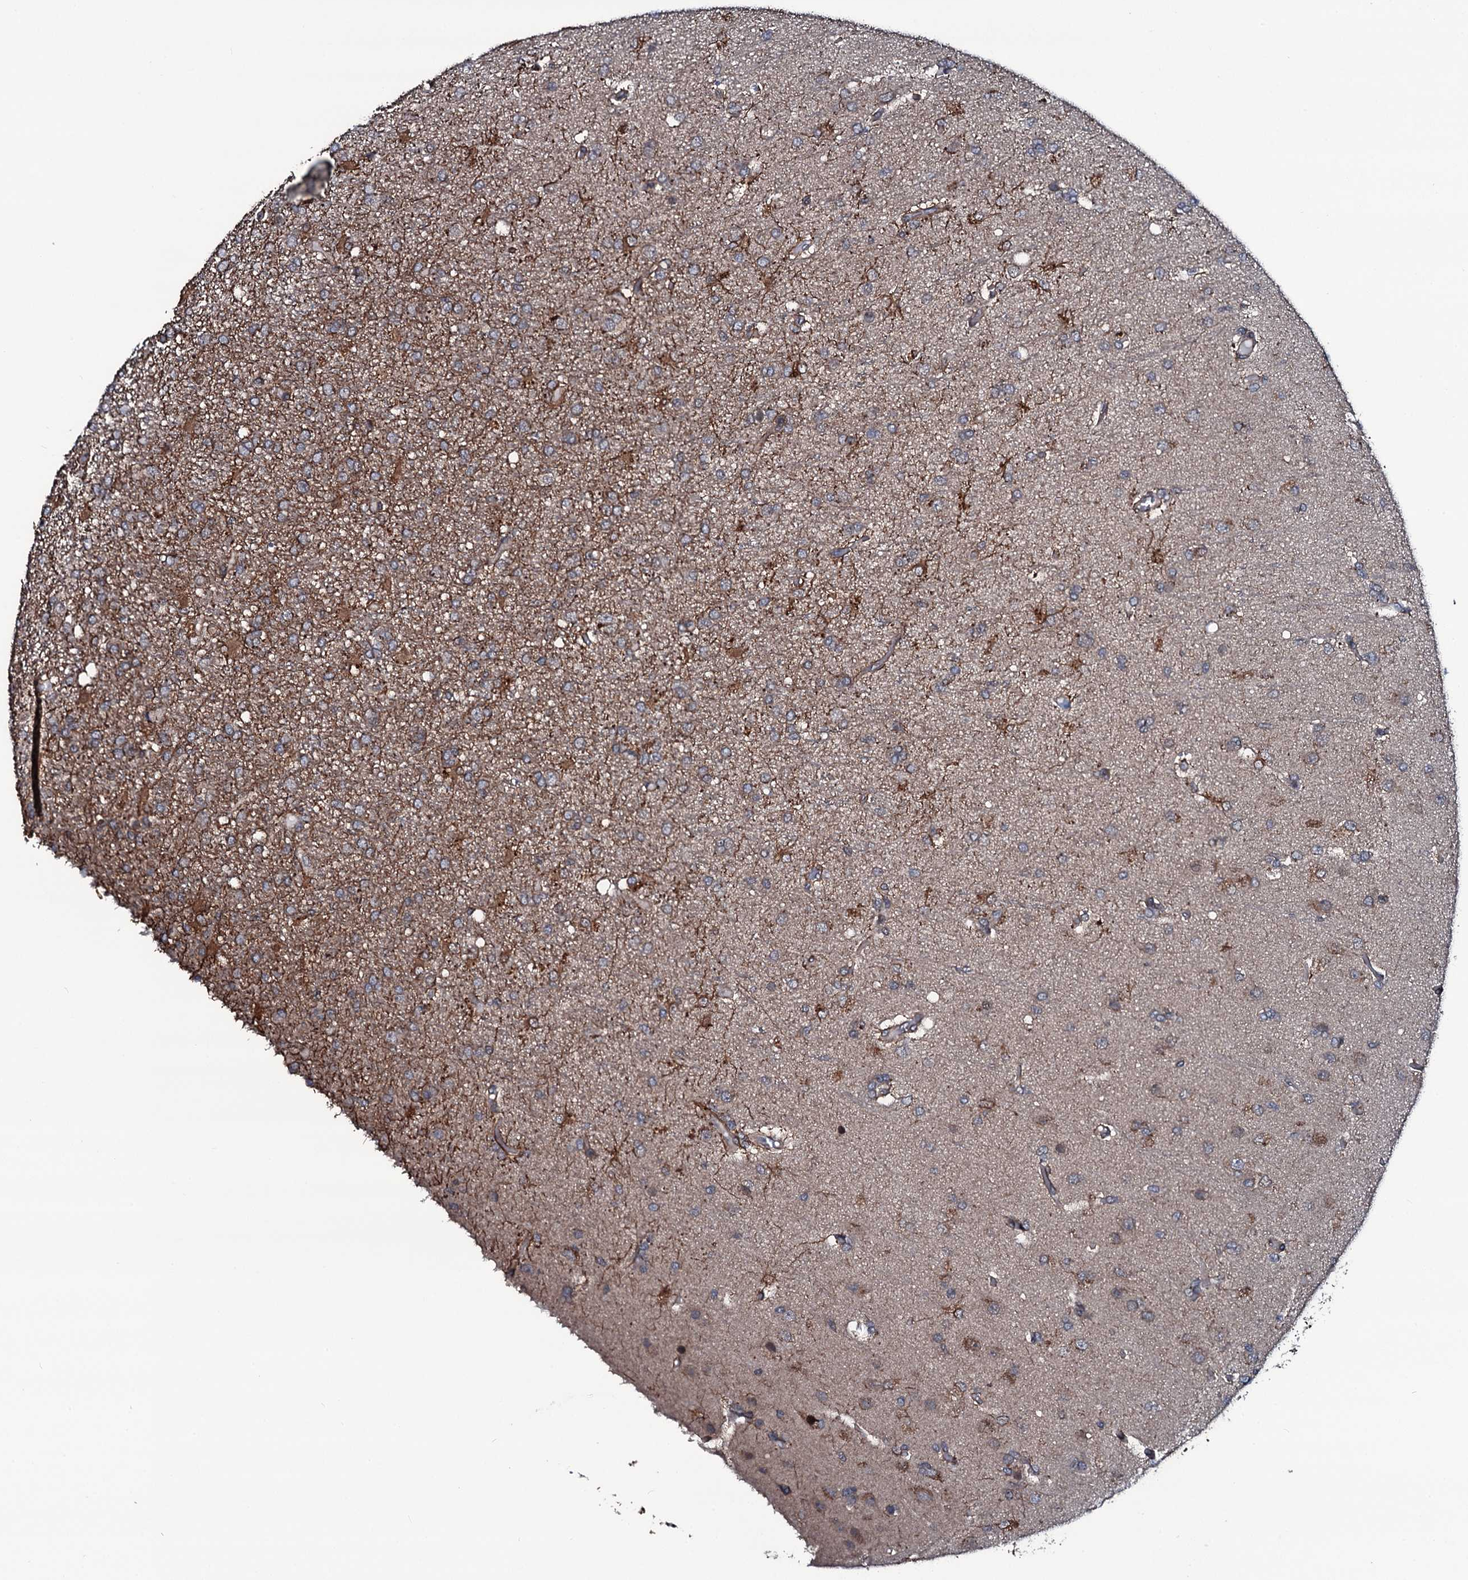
{"staining": {"intensity": "weak", "quantity": ">75%", "location": "cytoplasmic/membranous"}, "tissue": "glioma", "cell_type": "Tumor cells", "image_type": "cancer", "snomed": [{"axis": "morphology", "description": "Glioma, malignant, High grade"}, {"axis": "topography", "description": "Brain"}], "caption": "IHC (DAB) staining of human malignant glioma (high-grade) reveals weak cytoplasmic/membranous protein staining in approximately >75% of tumor cells.", "gene": "OGFOD2", "patient": {"sex": "female", "age": 74}}